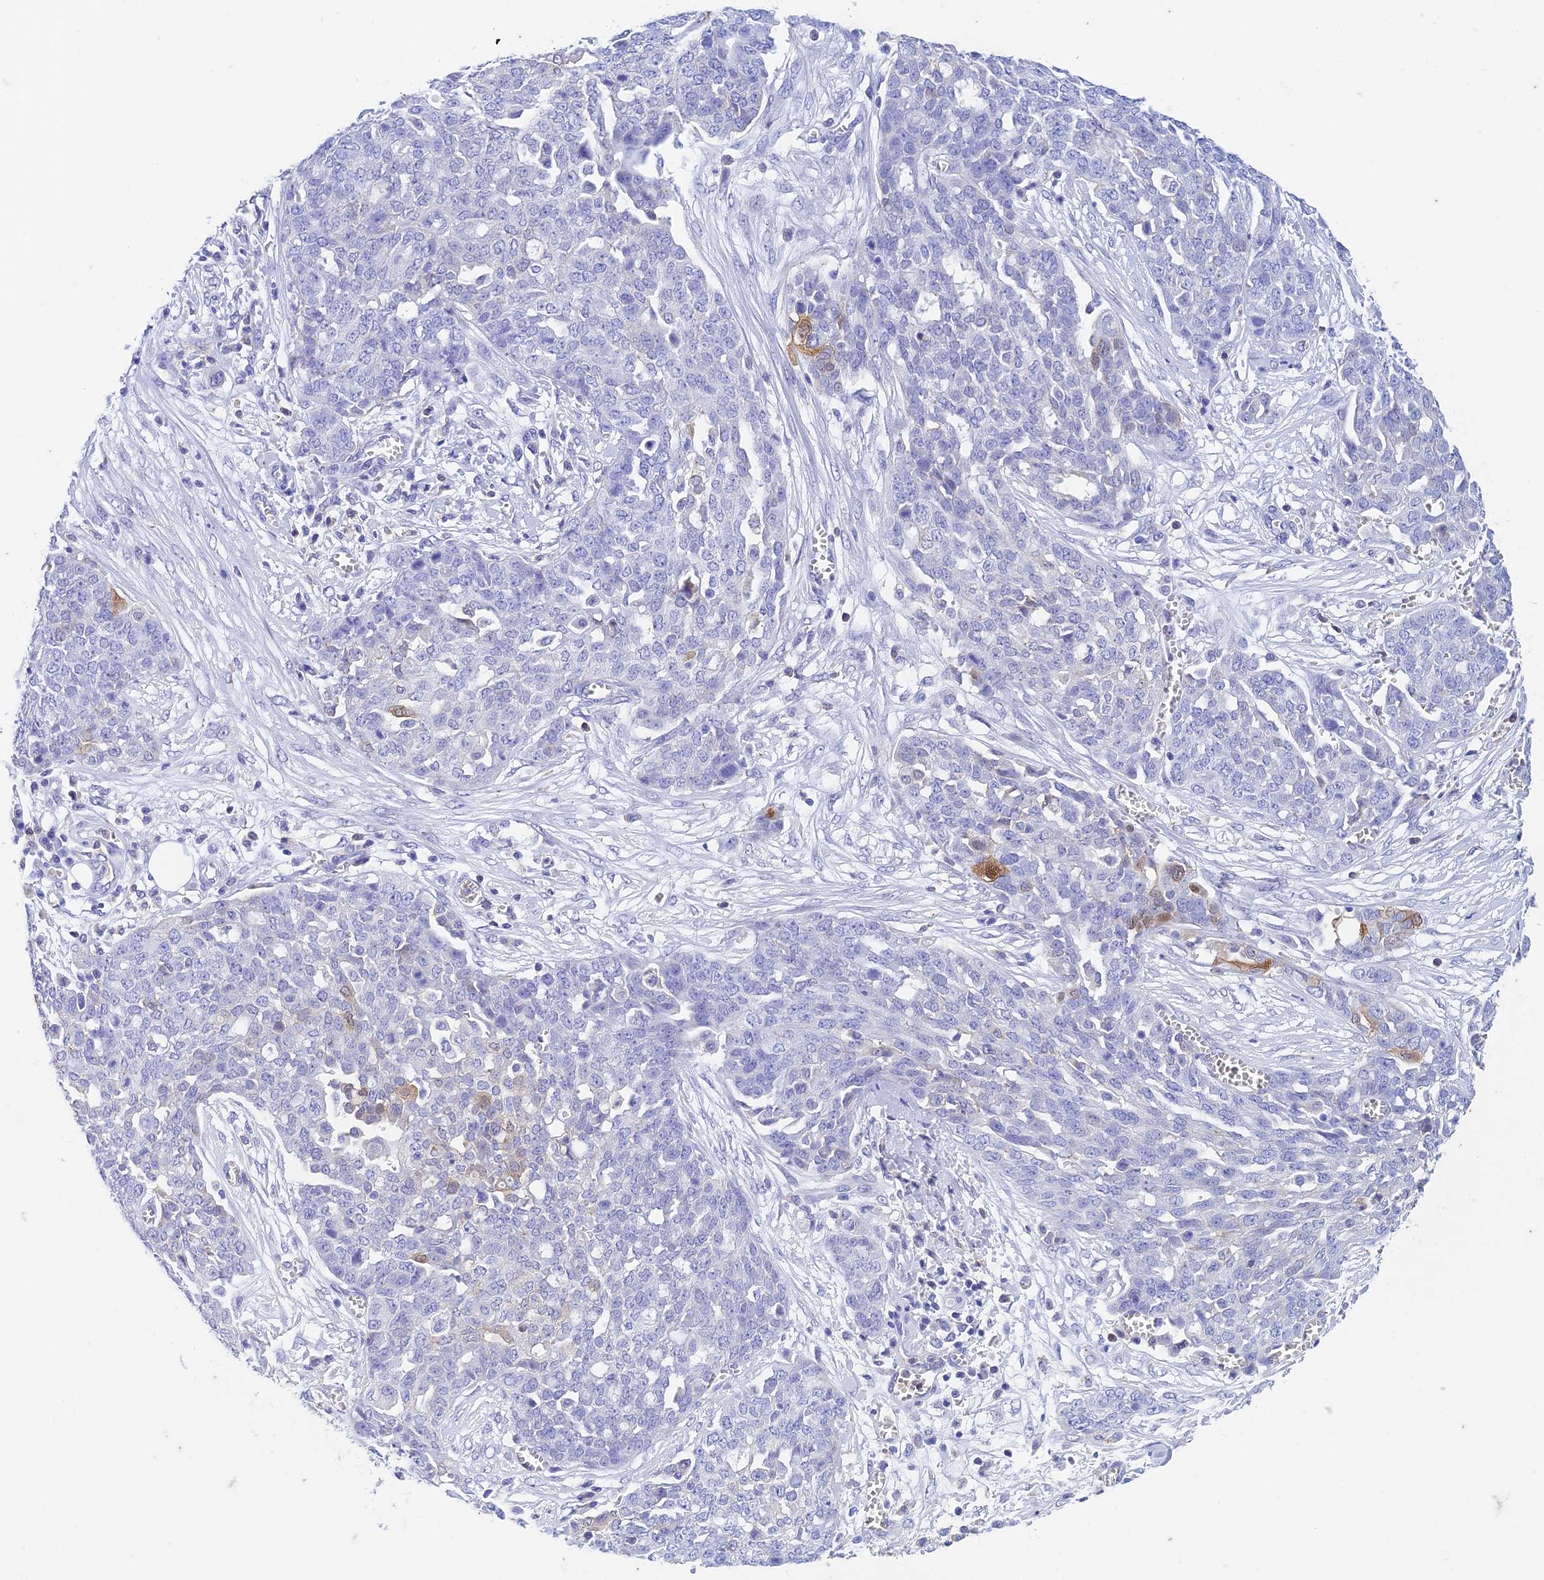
{"staining": {"intensity": "moderate", "quantity": "<25%", "location": "cytoplasmic/membranous,nuclear"}, "tissue": "ovarian cancer", "cell_type": "Tumor cells", "image_type": "cancer", "snomed": [{"axis": "morphology", "description": "Cystadenocarcinoma, serous, NOS"}, {"axis": "topography", "description": "Soft tissue"}, {"axis": "topography", "description": "Ovary"}], "caption": "Immunohistochemistry micrograph of human ovarian cancer stained for a protein (brown), which demonstrates low levels of moderate cytoplasmic/membranous and nuclear positivity in approximately <25% of tumor cells.", "gene": "FGF7", "patient": {"sex": "female", "age": 57}}